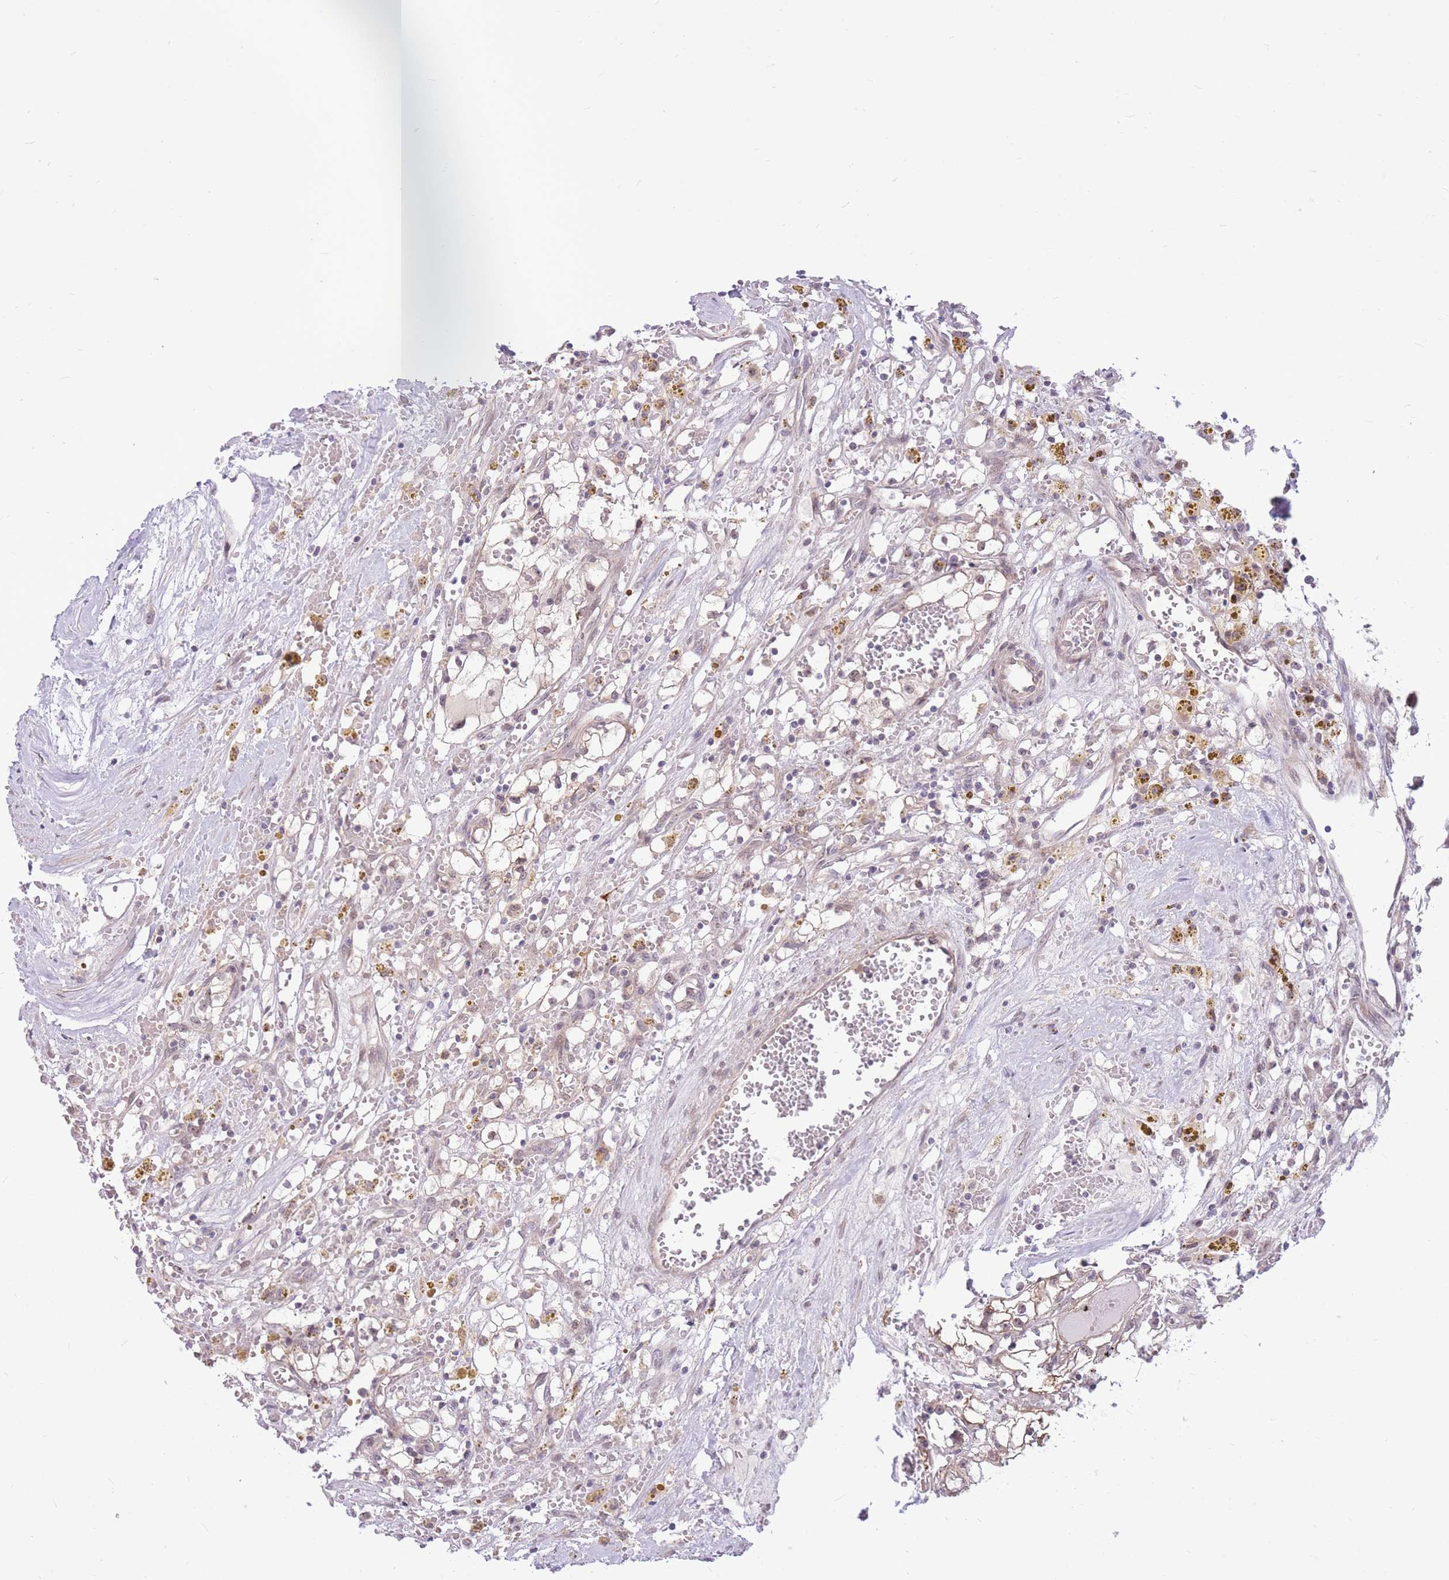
{"staining": {"intensity": "negative", "quantity": "none", "location": "none"}, "tissue": "renal cancer", "cell_type": "Tumor cells", "image_type": "cancer", "snomed": [{"axis": "morphology", "description": "Adenocarcinoma, NOS"}, {"axis": "topography", "description": "Kidney"}], "caption": "Protein analysis of renal cancer (adenocarcinoma) demonstrates no significant positivity in tumor cells.", "gene": "TCF20", "patient": {"sex": "male", "age": 56}}